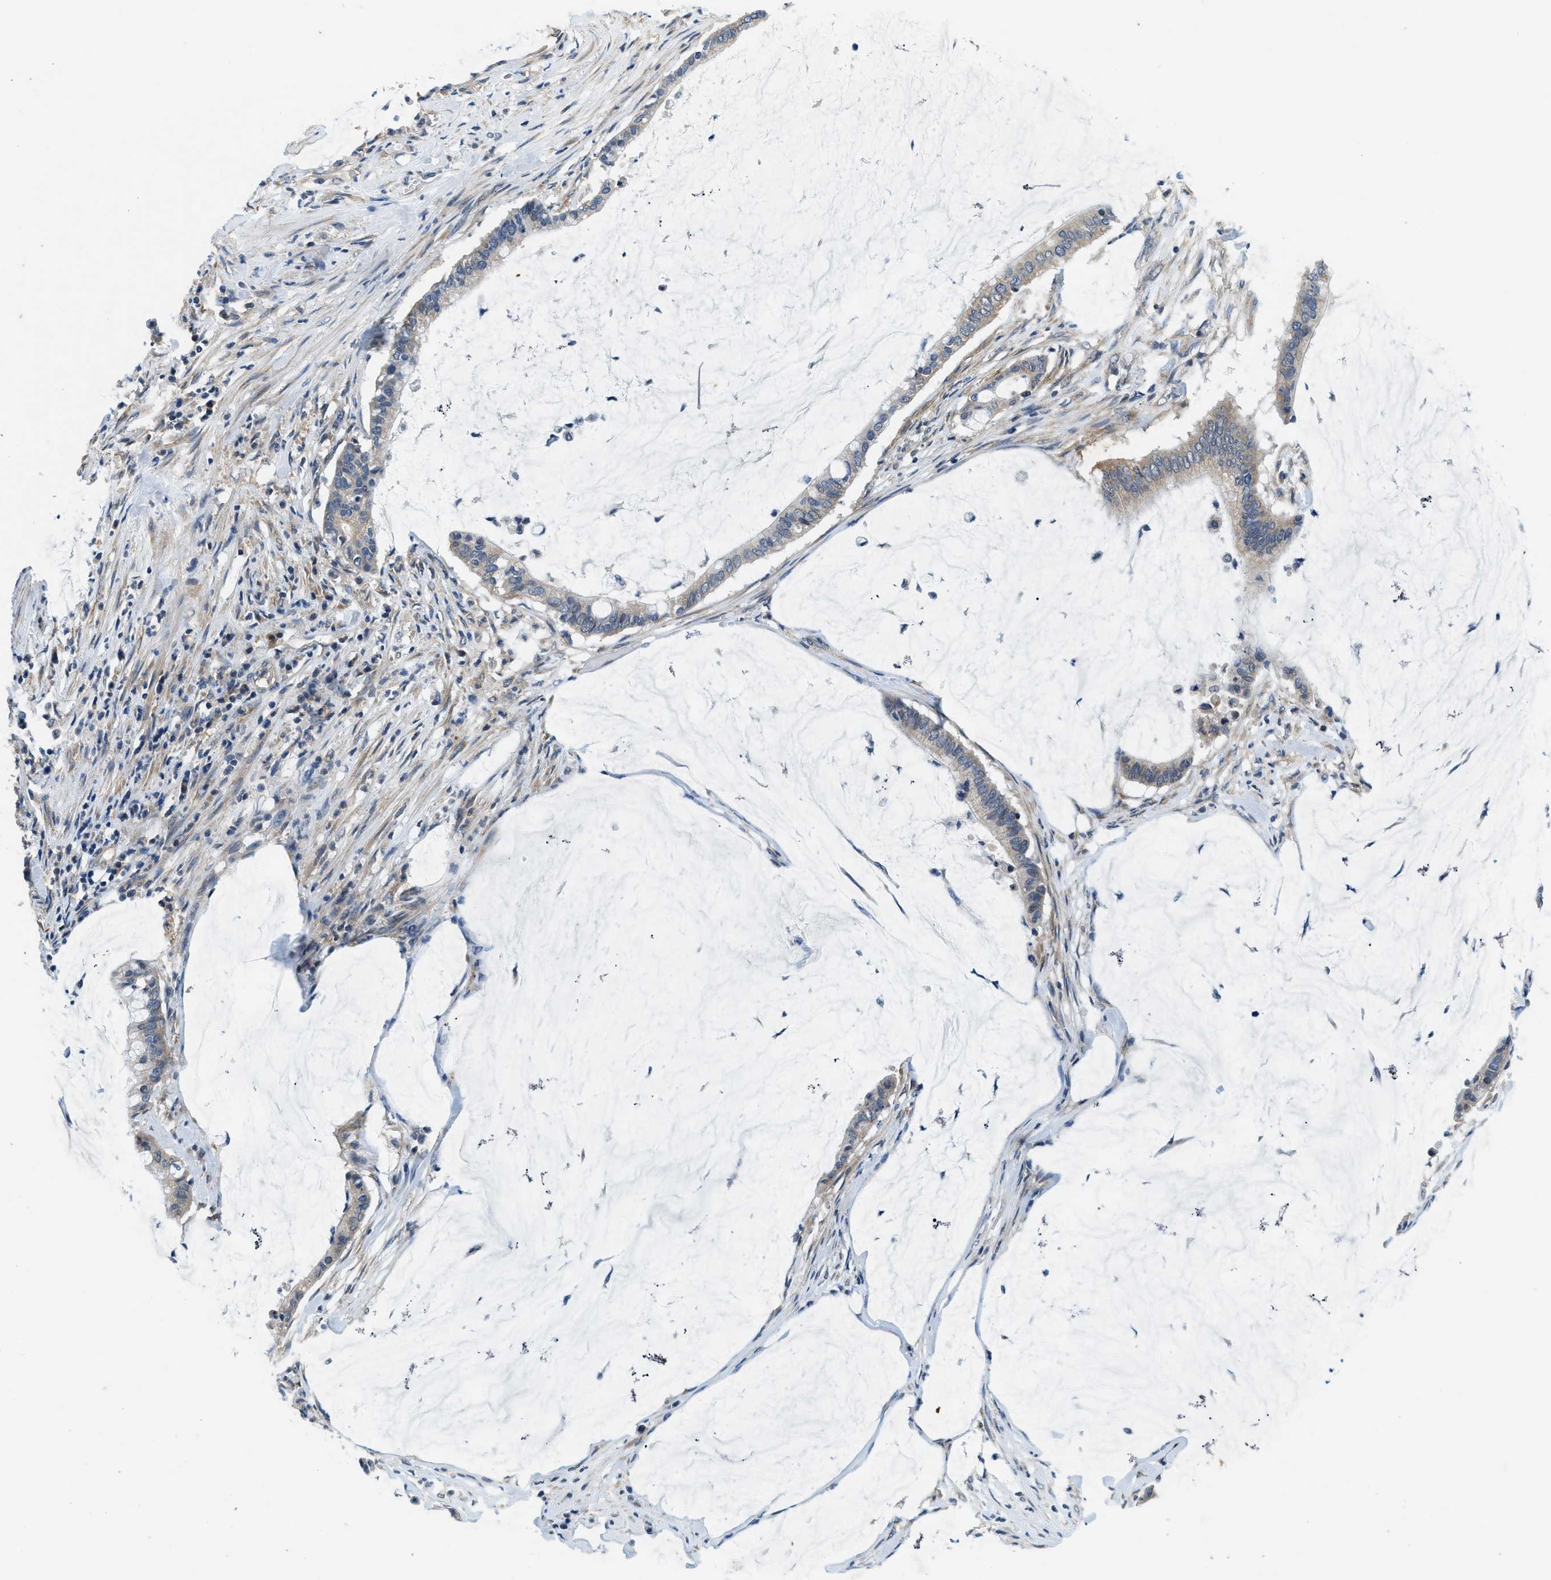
{"staining": {"intensity": "weak", "quantity": "<25%", "location": "cytoplasmic/membranous"}, "tissue": "pancreatic cancer", "cell_type": "Tumor cells", "image_type": "cancer", "snomed": [{"axis": "morphology", "description": "Adenocarcinoma, NOS"}, {"axis": "topography", "description": "Pancreas"}], "caption": "IHC image of neoplastic tissue: human pancreatic adenocarcinoma stained with DAB exhibits no significant protein positivity in tumor cells. The staining is performed using DAB (3,3'-diaminobenzidine) brown chromogen with nuclei counter-stained in using hematoxylin.", "gene": "SSH2", "patient": {"sex": "male", "age": 41}}